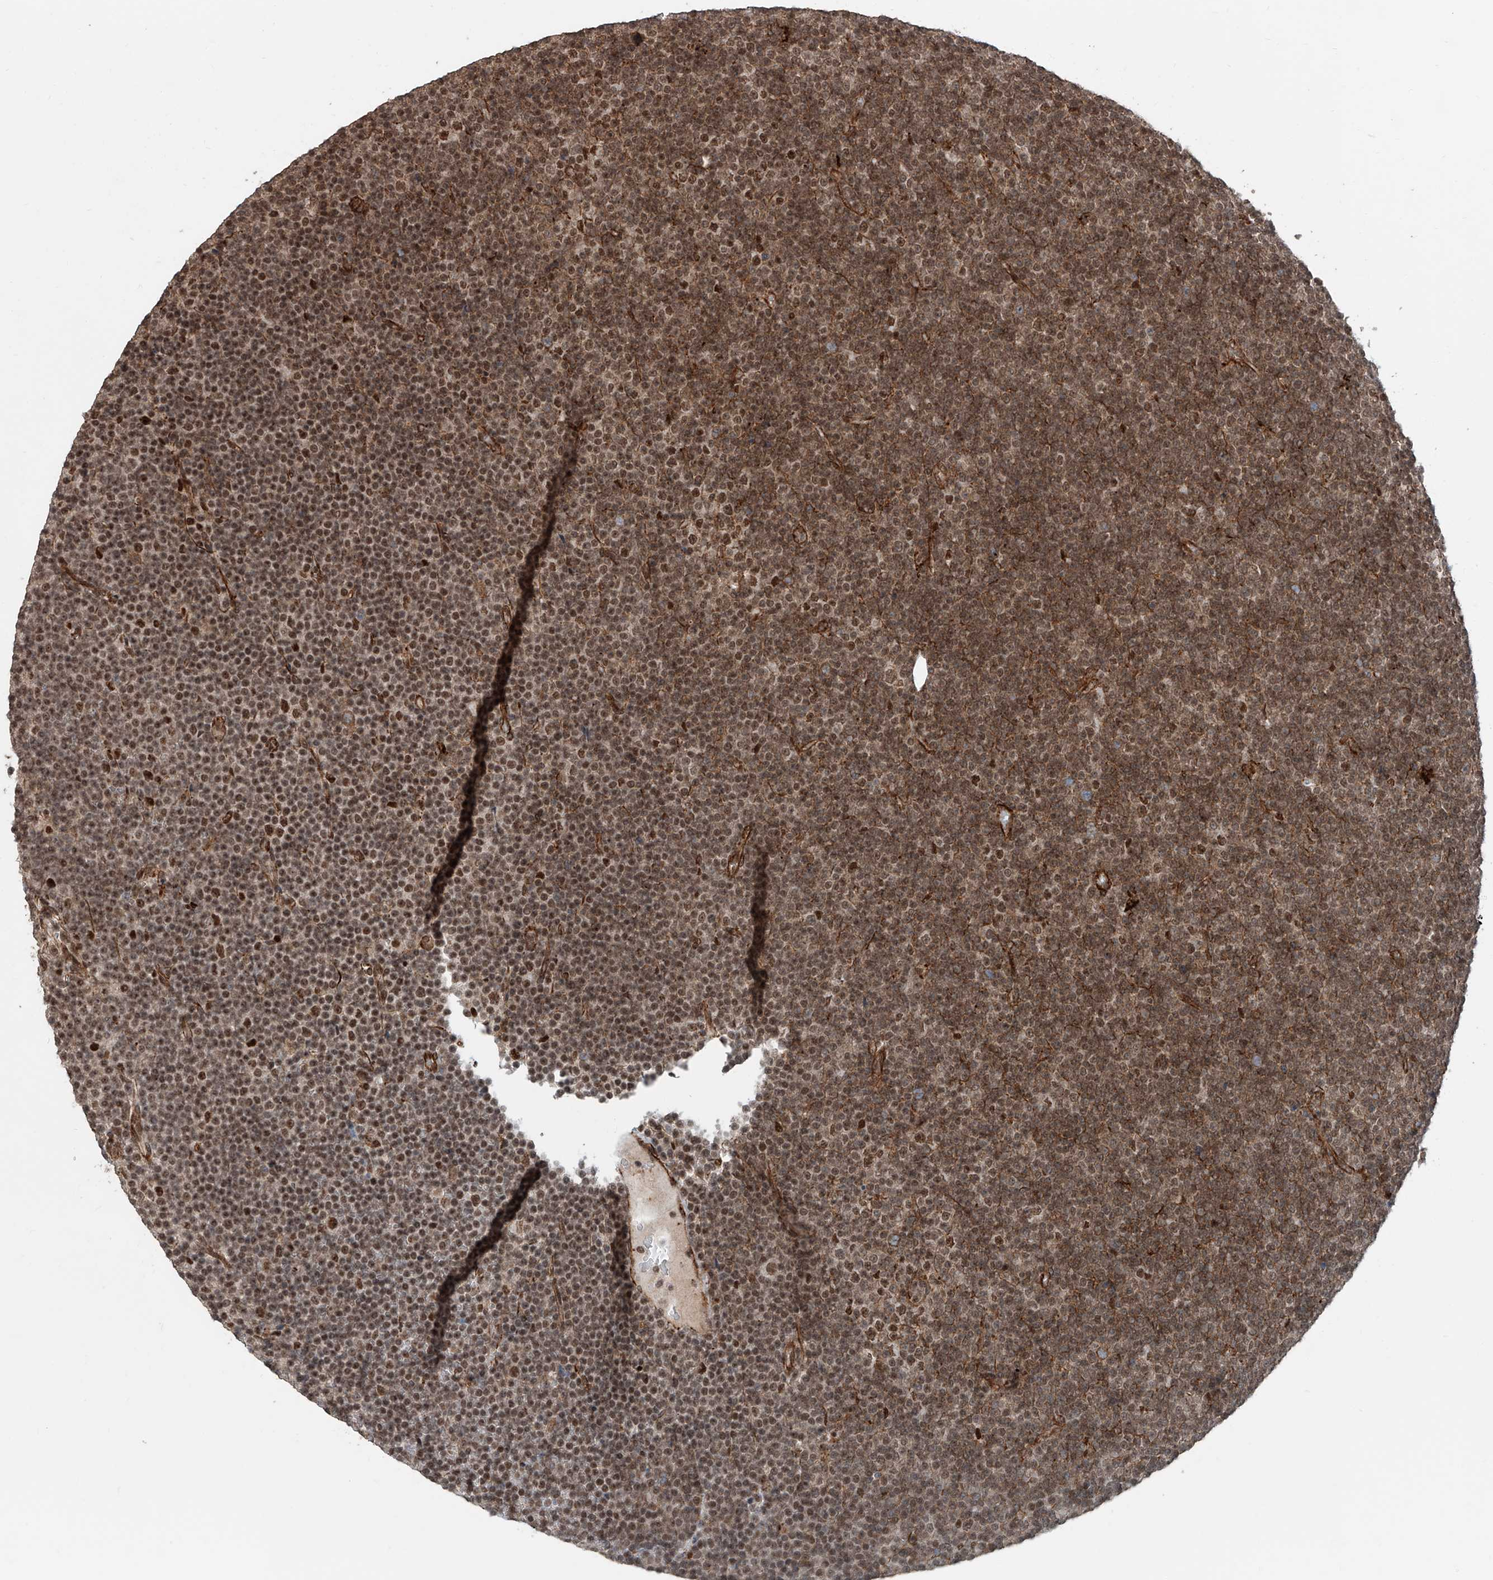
{"staining": {"intensity": "moderate", "quantity": ">75%", "location": "cytoplasmic/membranous,nuclear"}, "tissue": "lymphoma", "cell_type": "Tumor cells", "image_type": "cancer", "snomed": [{"axis": "morphology", "description": "Malignant lymphoma, non-Hodgkin's type, Low grade"}, {"axis": "topography", "description": "Lymph node"}], "caption": "Immunohistochemistry (IHC) (DAB) staining of lymphoma demonstrates moderate cytoplasmic/membranous and nuclear protein staining in about >75% of tumor cells. (DAB (3,3'-diaminobenzidine) IHC, brown staining for protein, blue staining for nuclei).", "gene": "SDE2", "patient": {"sex": "female", "age": 67}}